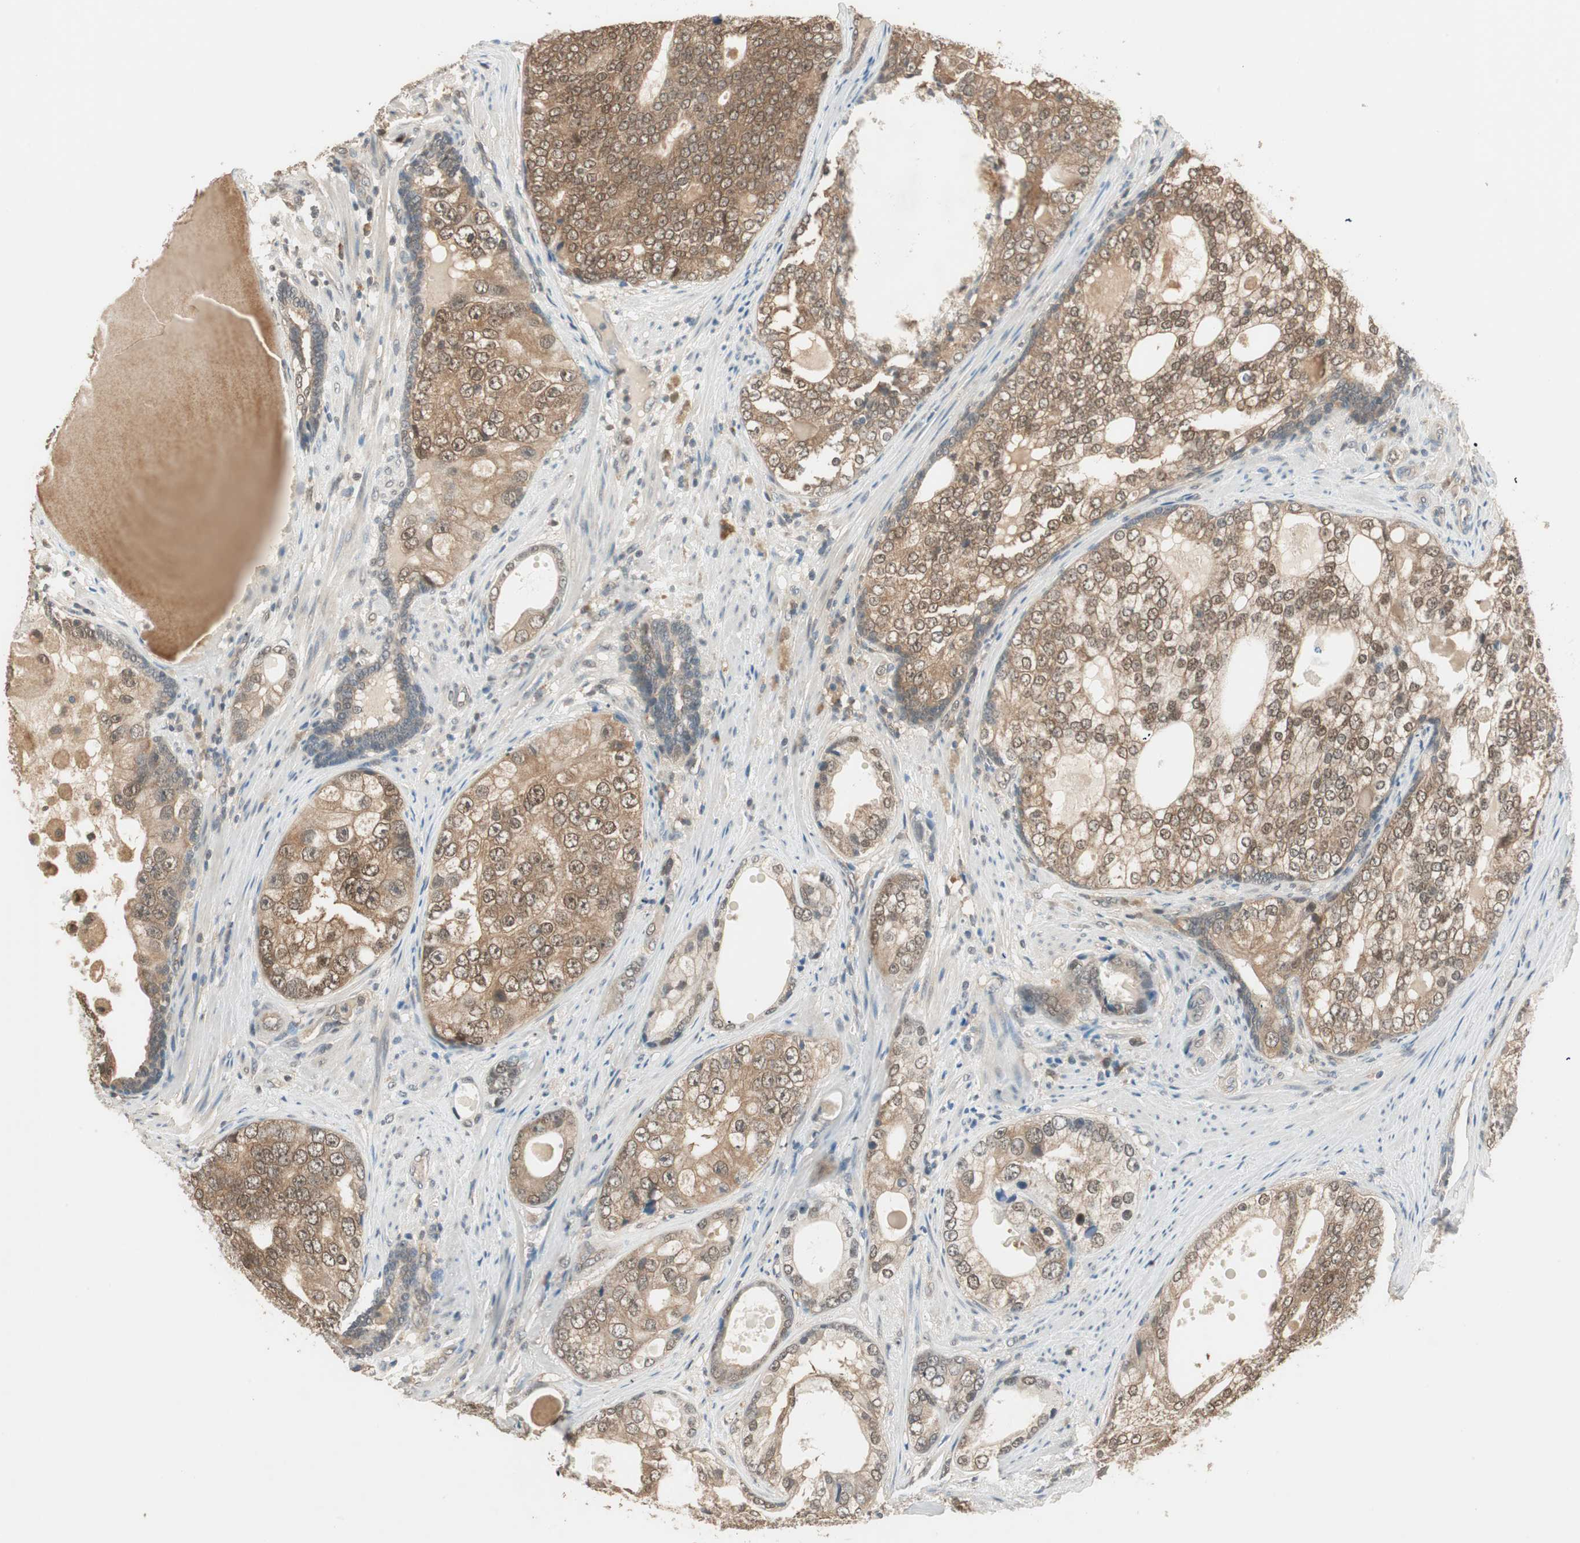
{"staining": {"intensity": "moderate", "quantity": ">75%", "location": "cytoplasmic/membranous"}, "tissue": "prostate cancer", "cell_type": "Tumor cells", "image_type": "cancer", "snomed": [{"axis": "morphology", "description": "Adenocarcinoma, High grade"}, {"axis": "topography", "description": "Prostate"}], "caption": "Immunohistochemistry (DAB (3,3'-diaminobenzidine)) staining of human prostate cancer exhibits moderate cytoplasmic/membranous protein positivity in approximately >75% of tumor cells. The protein of interest is shown in brown color, while the nuclei are stained blue.", "gene": "USP5", "patient": {"sex": "male", "age": 66}}